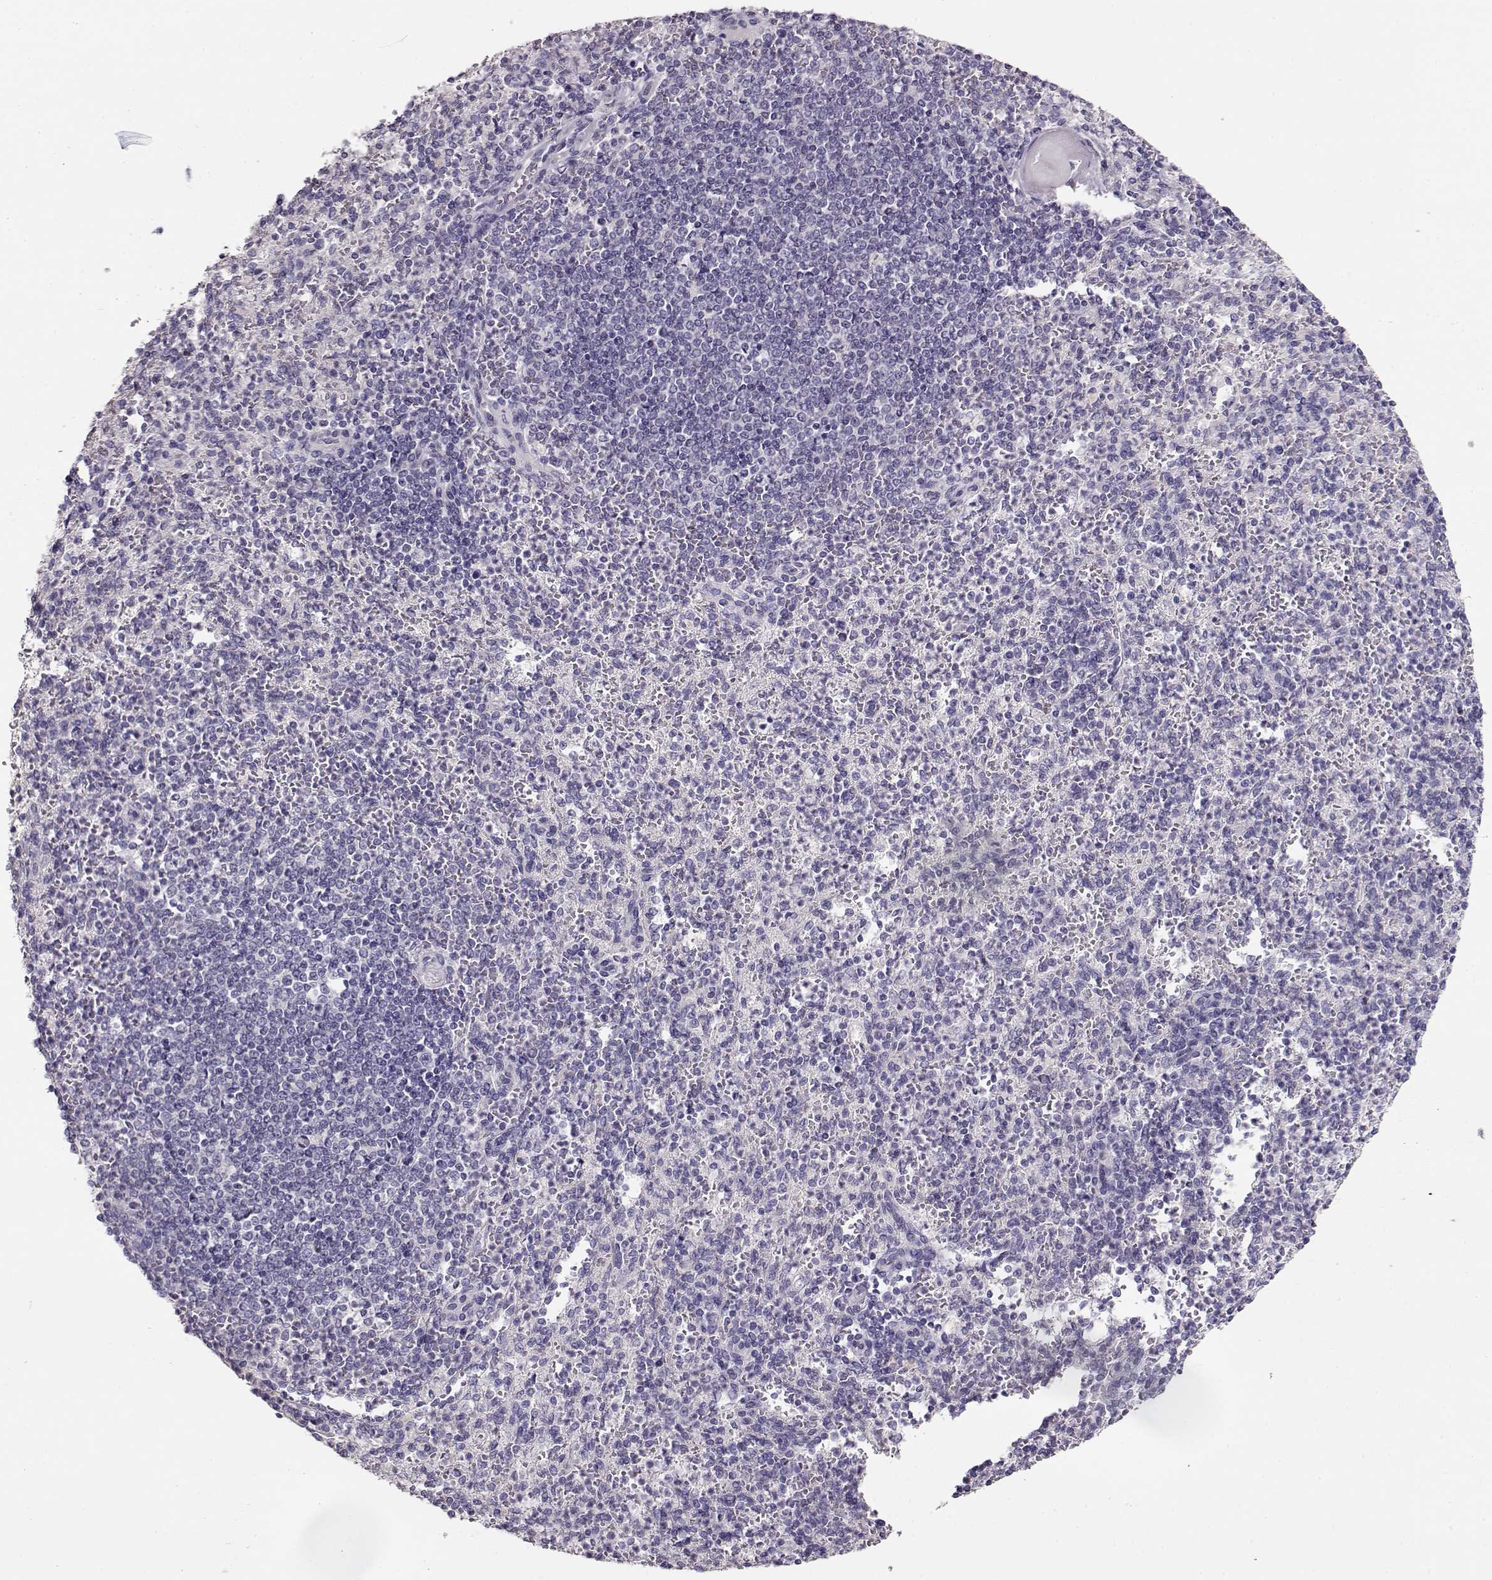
{"staining": {"intensity": "negative", "quantity": "none", "location": "none"}, "tissue": "spleen", "cell_type": "Cells in red pulp", "image_type": "normal", "snomed": [{"axis": "morphology", "description": "Normal tissue, NOS"}, {"axis": "topography", "description": "Spleen"}], "caption": "The photomicrograph exhibits no staining of cells in red pulp in unremarkable spleen.", "gene": "NDRG4", "patient": {"sex": "female", "age": 74}}